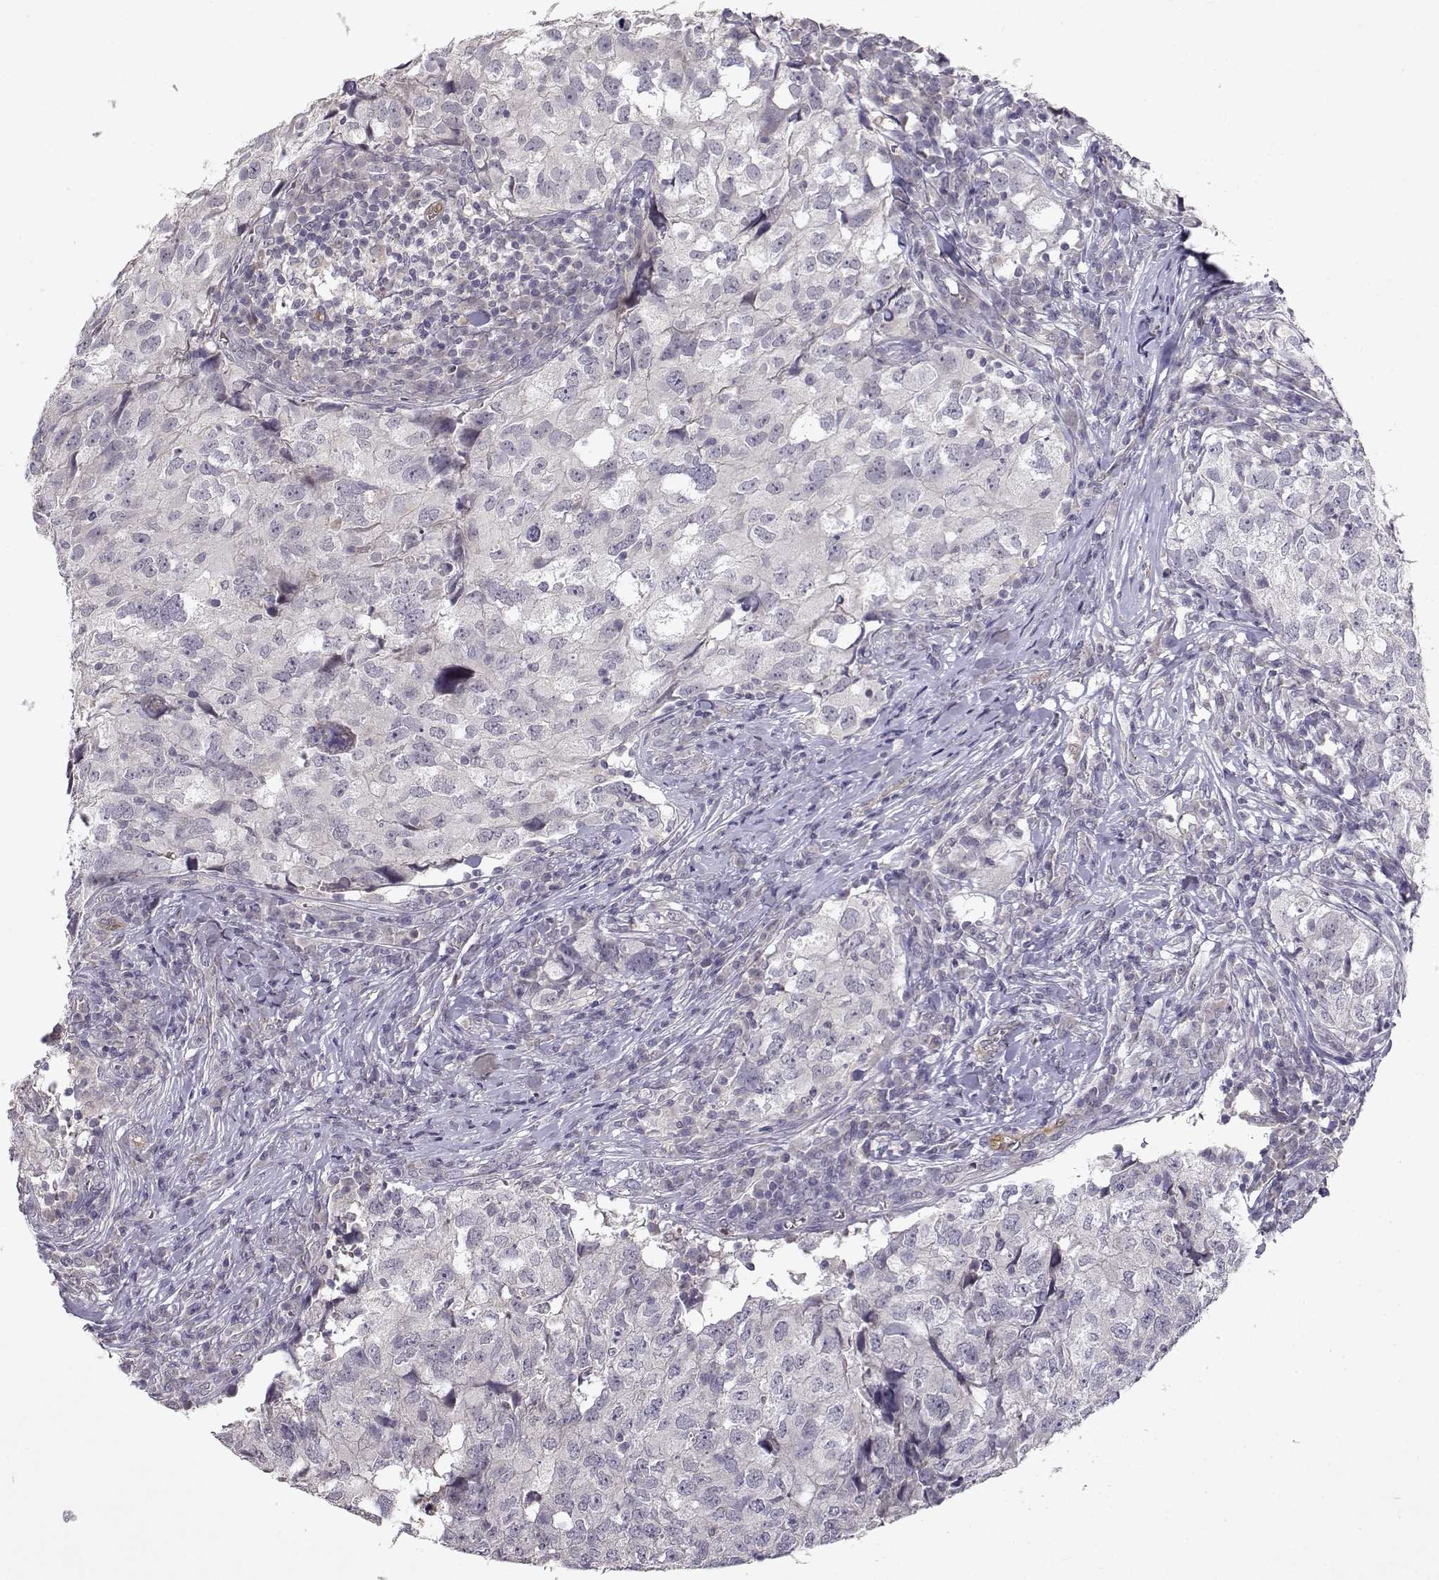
{"staining": {"intensity": "negative", "quantity": "none", "location": "none"}, "tissue": "breast cancer", "cell_type": "Tumor cells", "image_type": "cancer", "snomed": [{"axis": "morphology", "description": "Duct carcinoma"}, {"axis": "topography", "description": "Breast"}], "caption": "Intraductal carcinoma (breast) was stained to show a protein in brown. There is no significant positivity in tumor cells.", "gene": "BMX", "patient": {"sex": "female", "age": 30}}